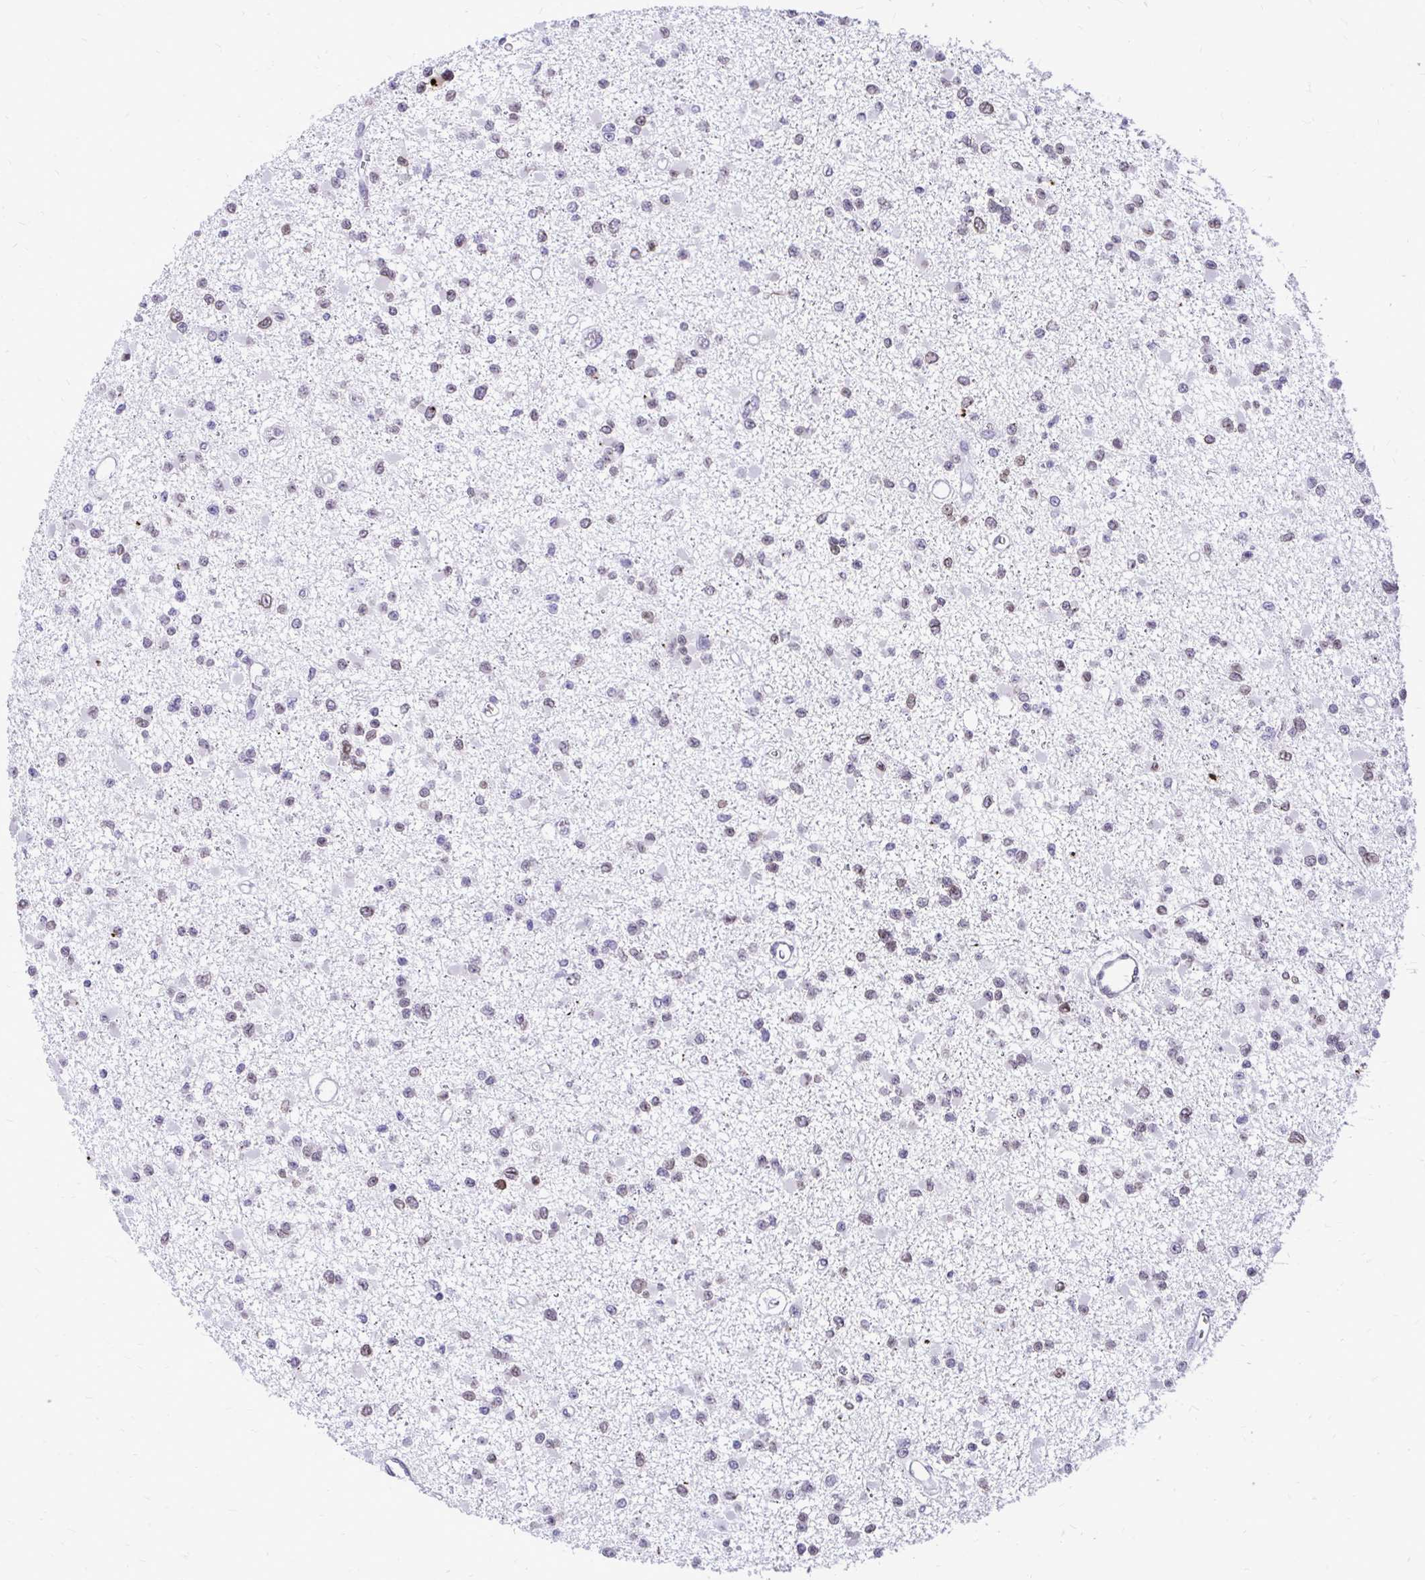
{"staining": {"intensity": "weak", "quantity": "<25%", "location": "cytoplasmic/membranous,nuclear"}, "tissue": "glioma", "cell_type": "Tumor cells", "image_type": "cancer", "snomed": [{"axis": "morphology", "description": "Glioma, malignant, Low grade"}, {"axis": "topography", "description": "Brain"}], "caption": "Glioma was stained to show a protein in brown. There is no significant expression in tumor cells.", "gene": "BANF1", "patient": {"sex": "female", "age": 22}}